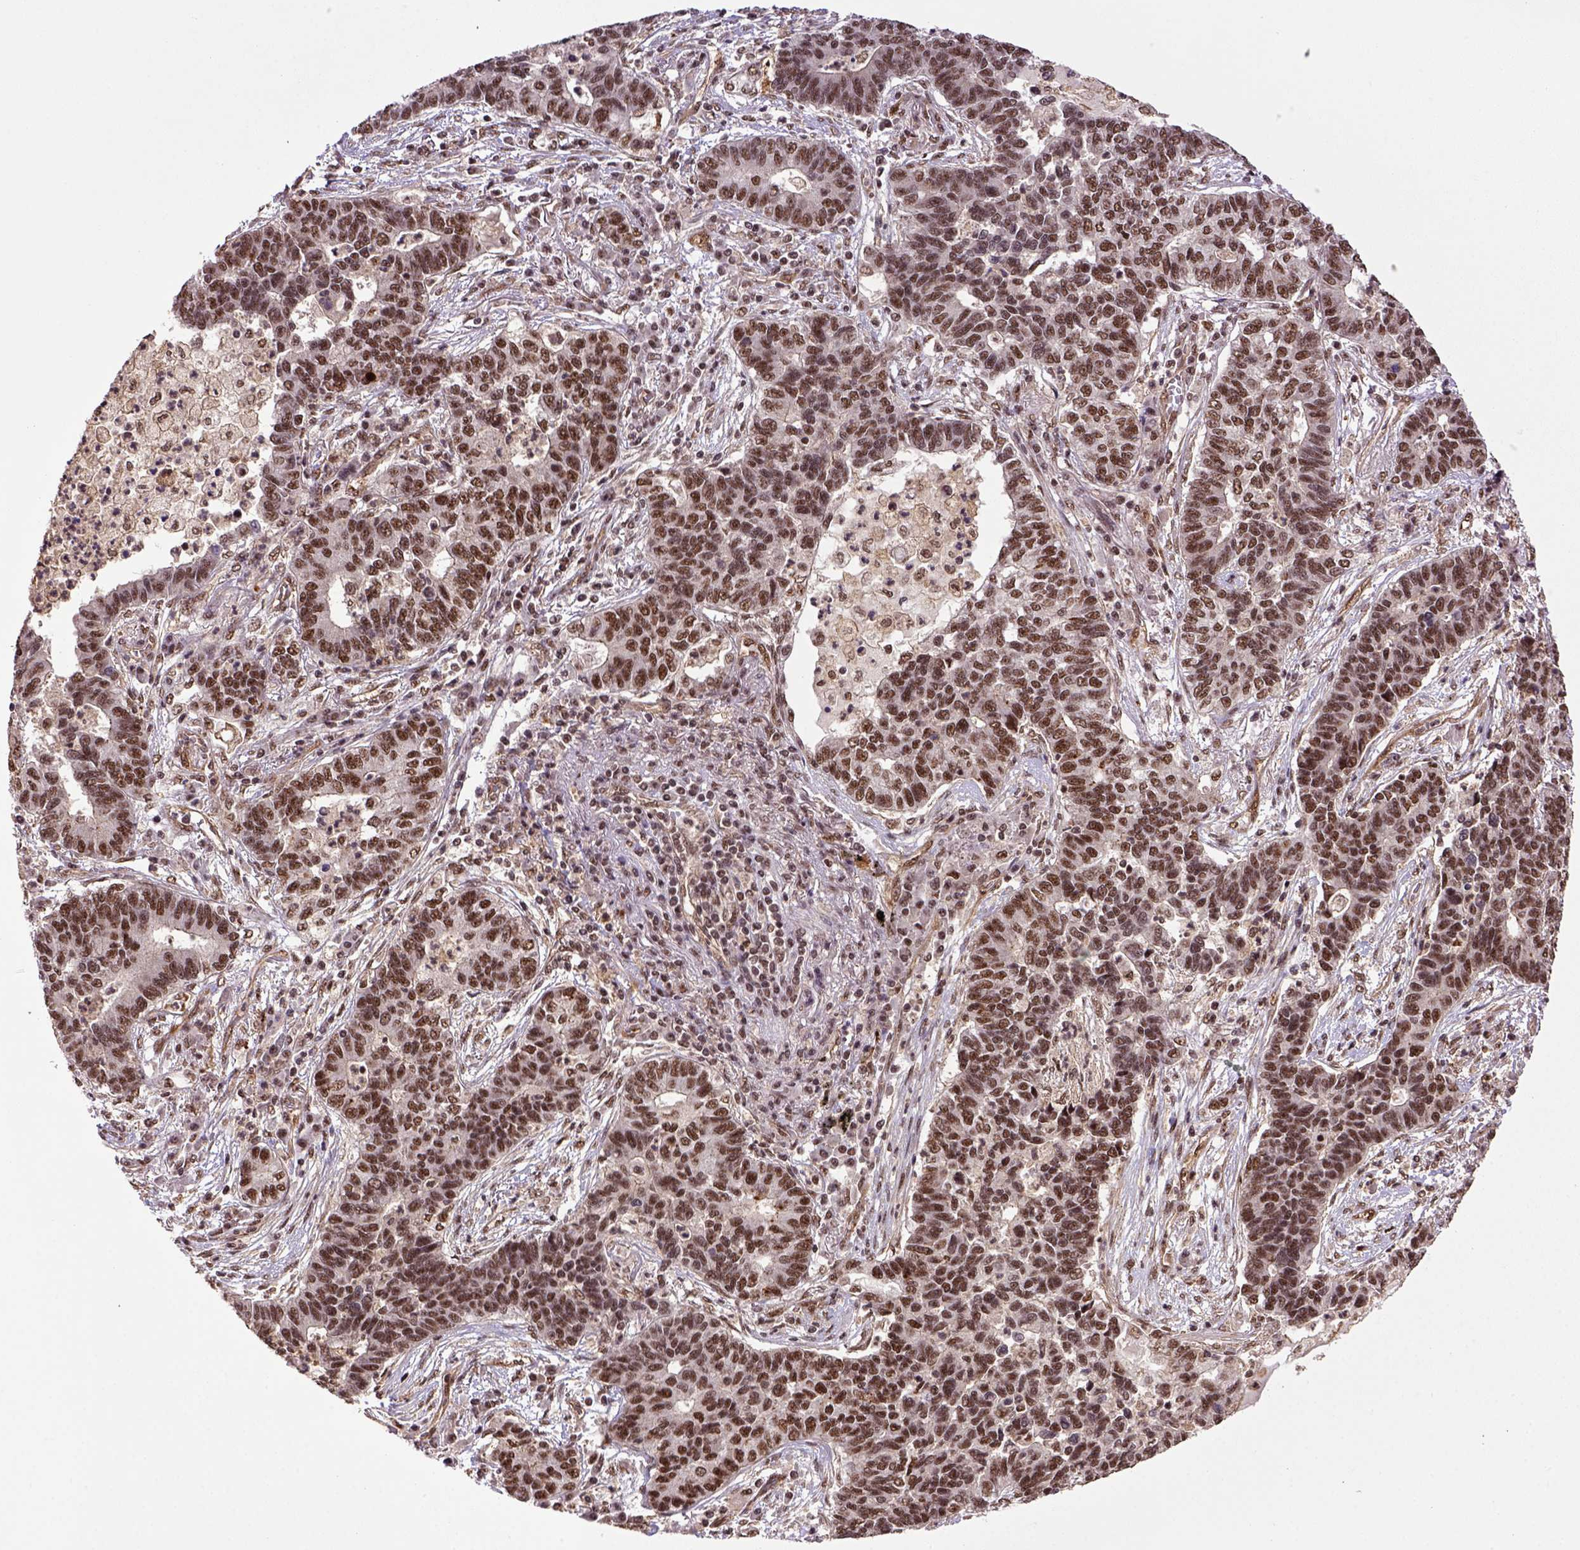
{"staining": {"intensity": "moderate", "quantity": ">75%", "location": "nuclear"}, "tissue": "lung cancer", "cell_type": "Tumor cells", "image_type": "cancer", "snomed": [{"axis": "morphology", "description": "Adenocarcinoma, NOS"}, {"axis": "topography", "description": "Lung"}], "caption": "DAB immunohistochemical staining of human adenocarcinoma (lung) displays moderate nuclear protein staining in about >75% of tumor cells. (DAB (3,3'-diaminobenzidine) IHC, brown staining for protein, blue staining for nuclei).", "gene": "PPIG", "patient": {"sex": "female", "age": 57}}